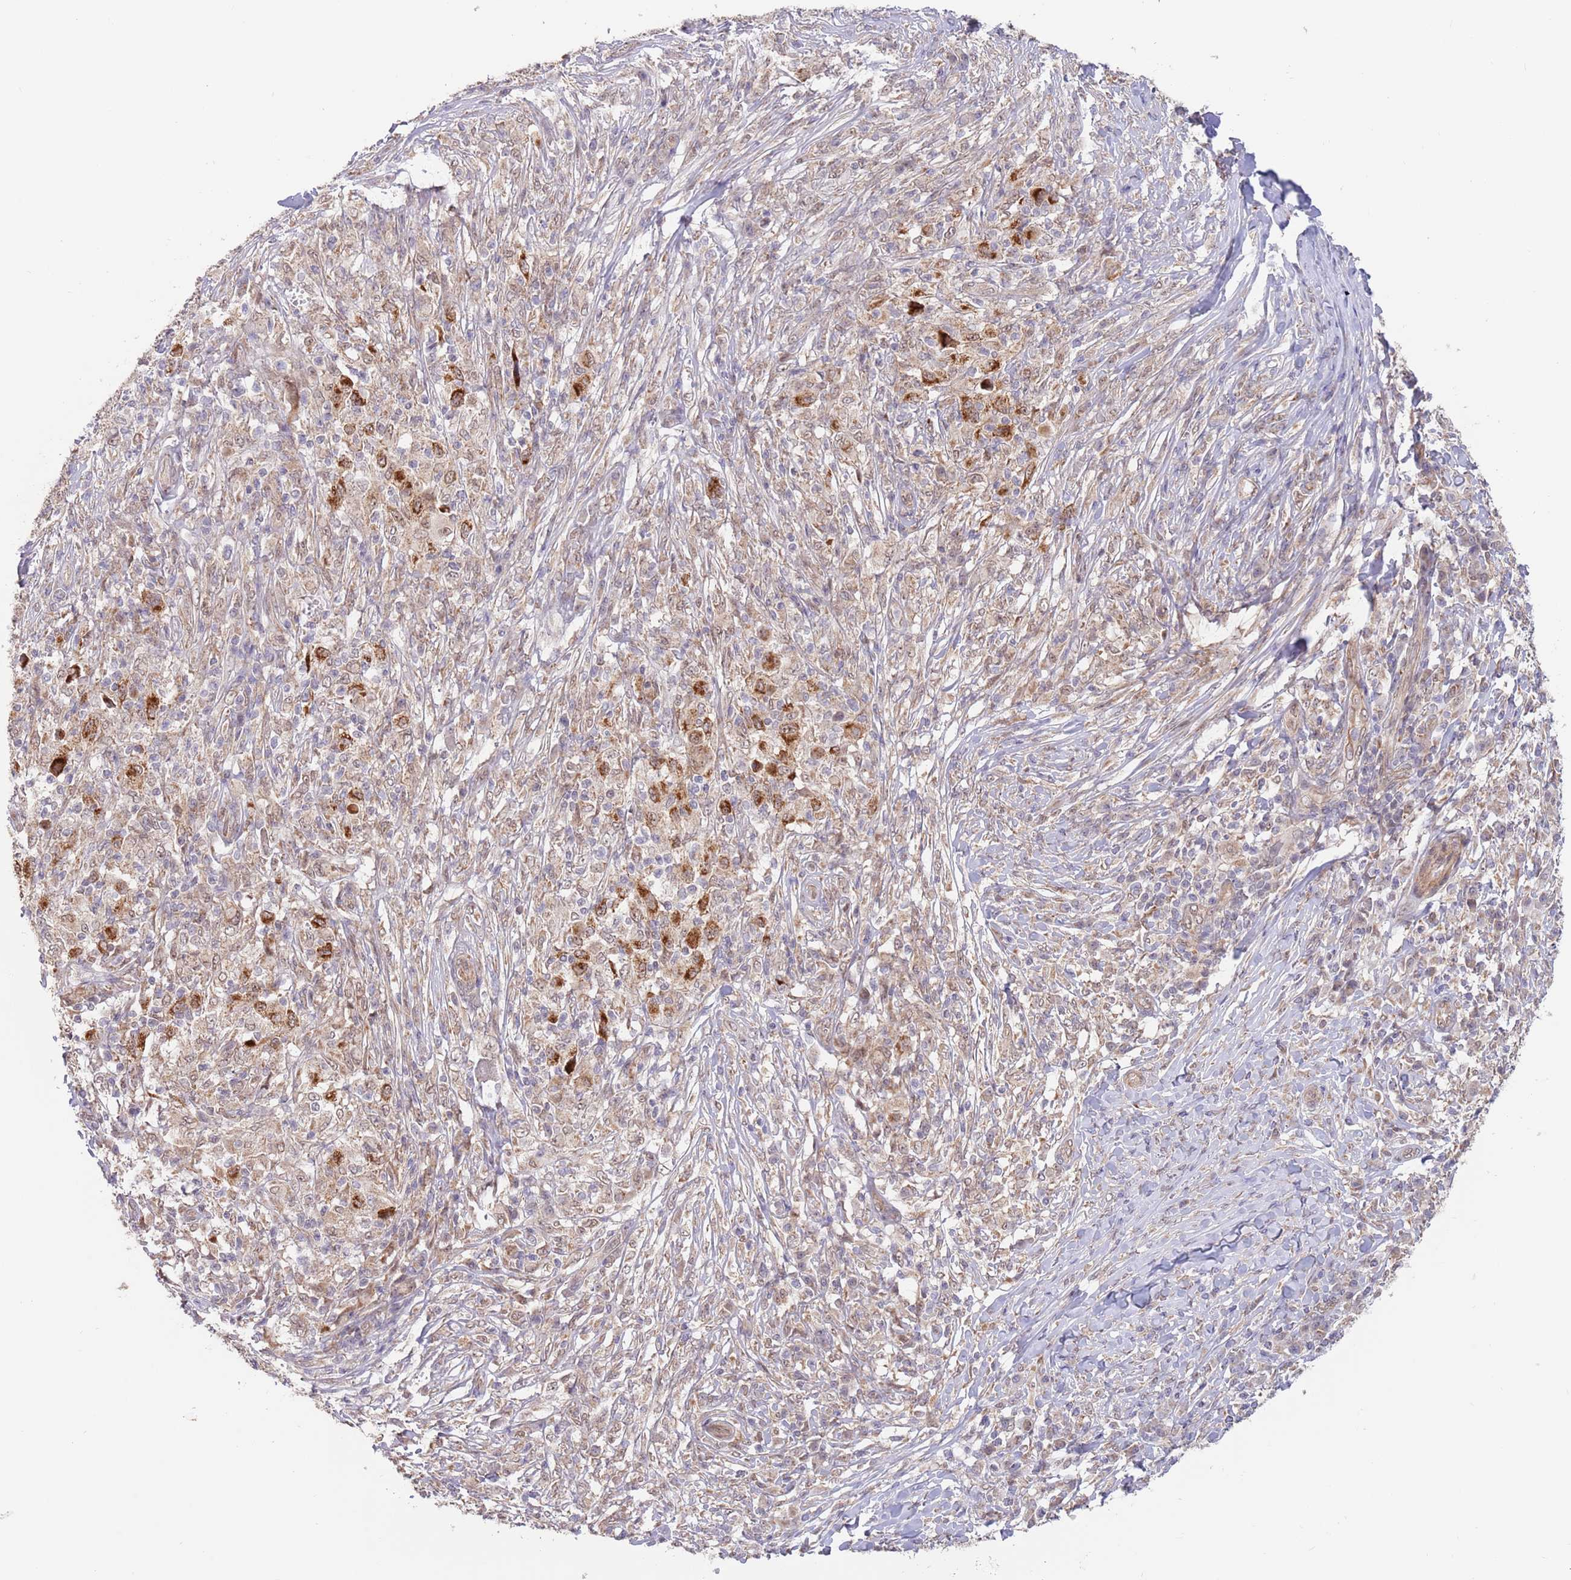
{"staining": {"intensity": "strong", "quantity": "<25%", "location": "cytoplasmic/membranous"}, "tissue": "melanoma", "cell_type": "Tumor cells", "image_type": "cancer", "snomed": [{"axis": "morphology", "description": "Malignant melanoma, NOS"}, {"axis": "topography", "description": "Skin"}], "caption": "Protein staining of malignant melanoma tissue displays strong cytoplasmic/membranous expression in about <25% of tumor cells.", "gene": "UQCC3", "patient": {"sex": "male", "age": 66}}